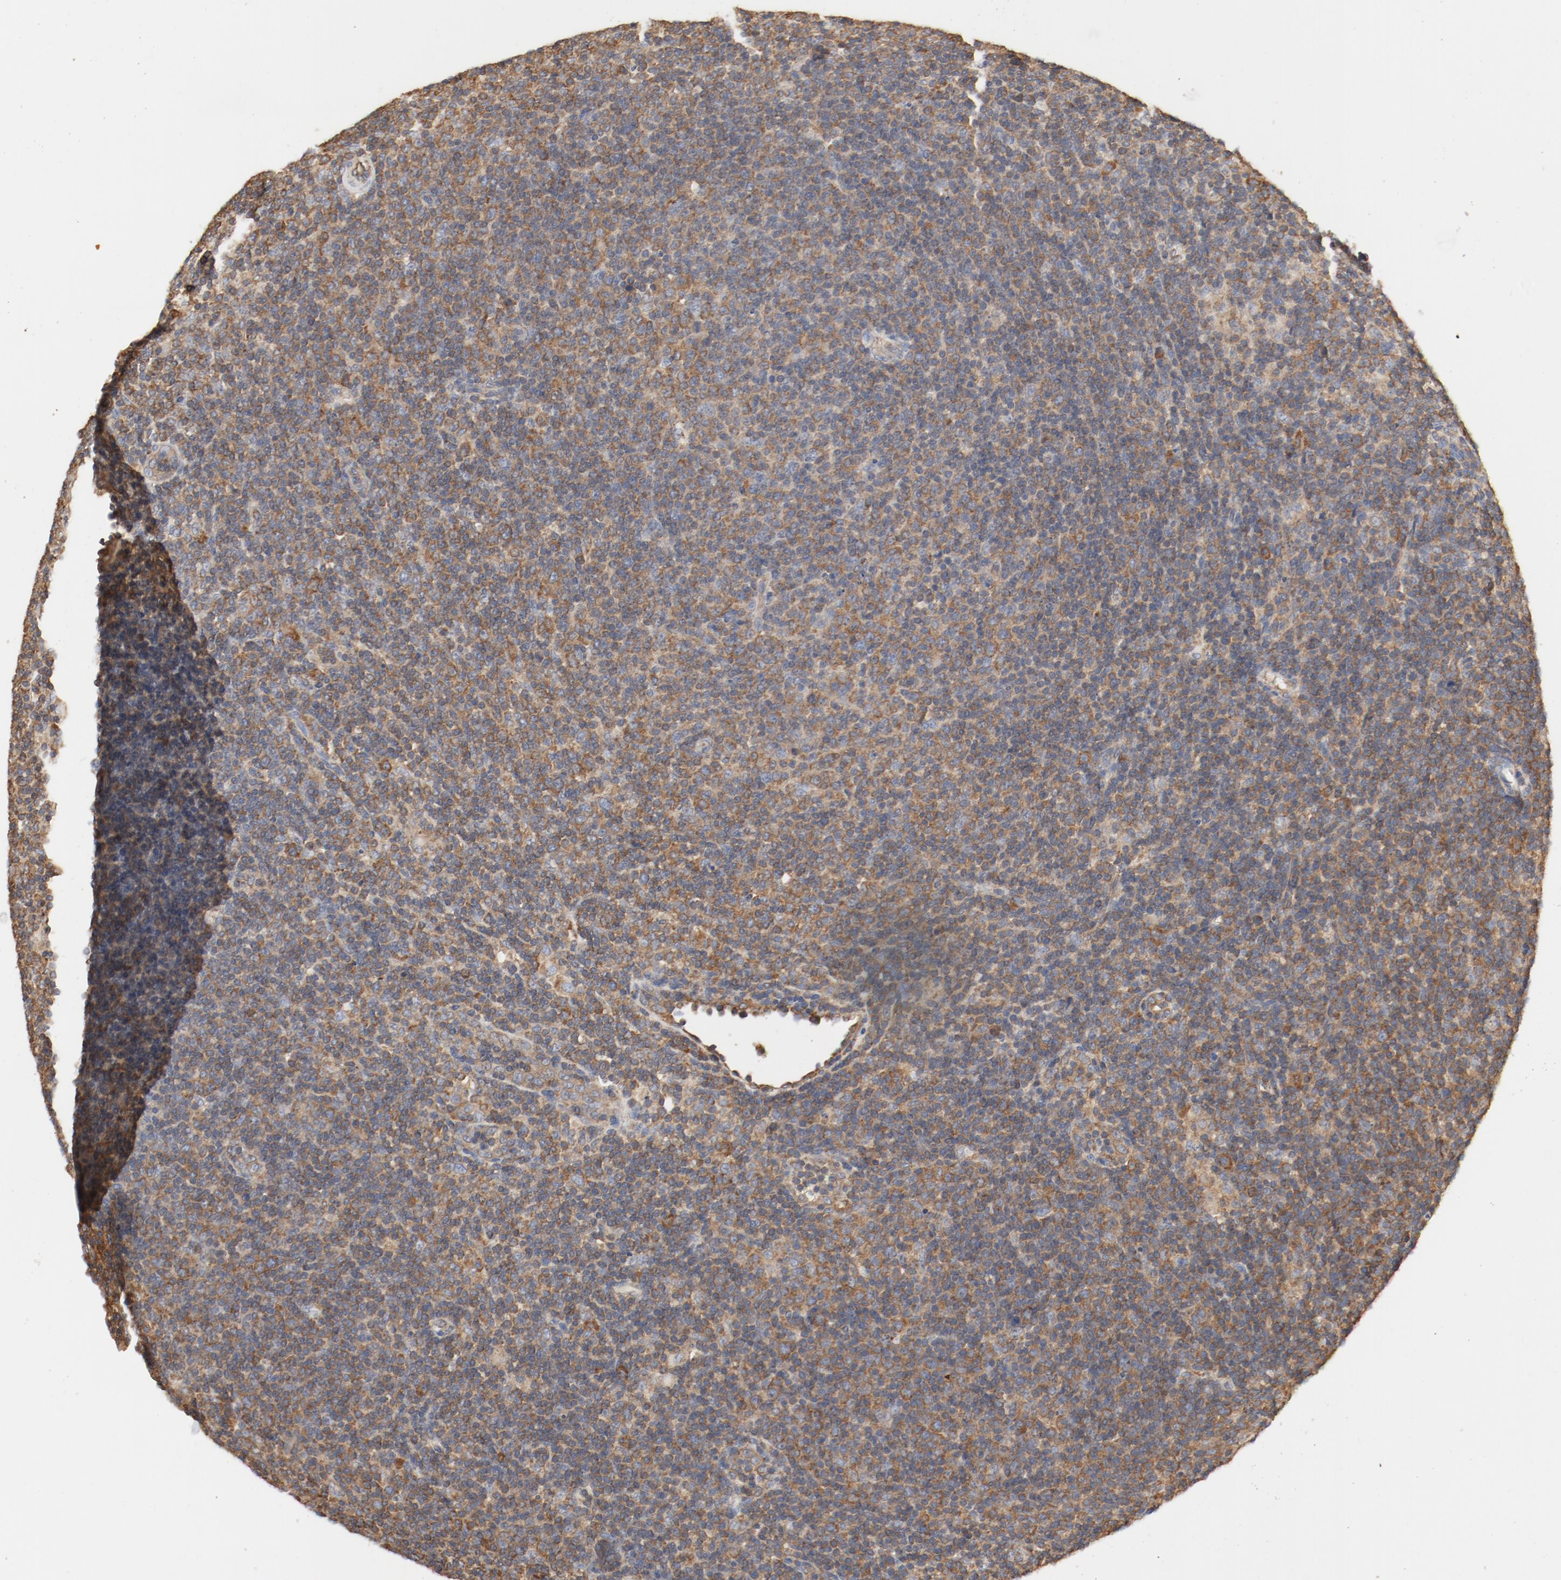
{"staining": {"intensity": "moderate", "quantity": ">75%", "location": "cytoplasmic/membranous"}, "tissue": "lymphoma", "cell_type": "Tumor cells", "image_type": "cancer", "snomed": [{"axis": "morphology", "description": "Malignant lymphoma, non-Hodgkin's type, Low grade"}, {"axis": "topography", "description": "Lymph node"}], "caption": "Protein expression by immunohistochemistry (IHC) shows moderate cytoplasmic/membranous staining in approximately >75% of tumor cells in malignant lymphoma, non-Hodgkin's type (low-grade). (IHC, brightfield microscopy, high magnification).", "gene": "RPS6", "patient": {"sex": "male", "age": 70}}